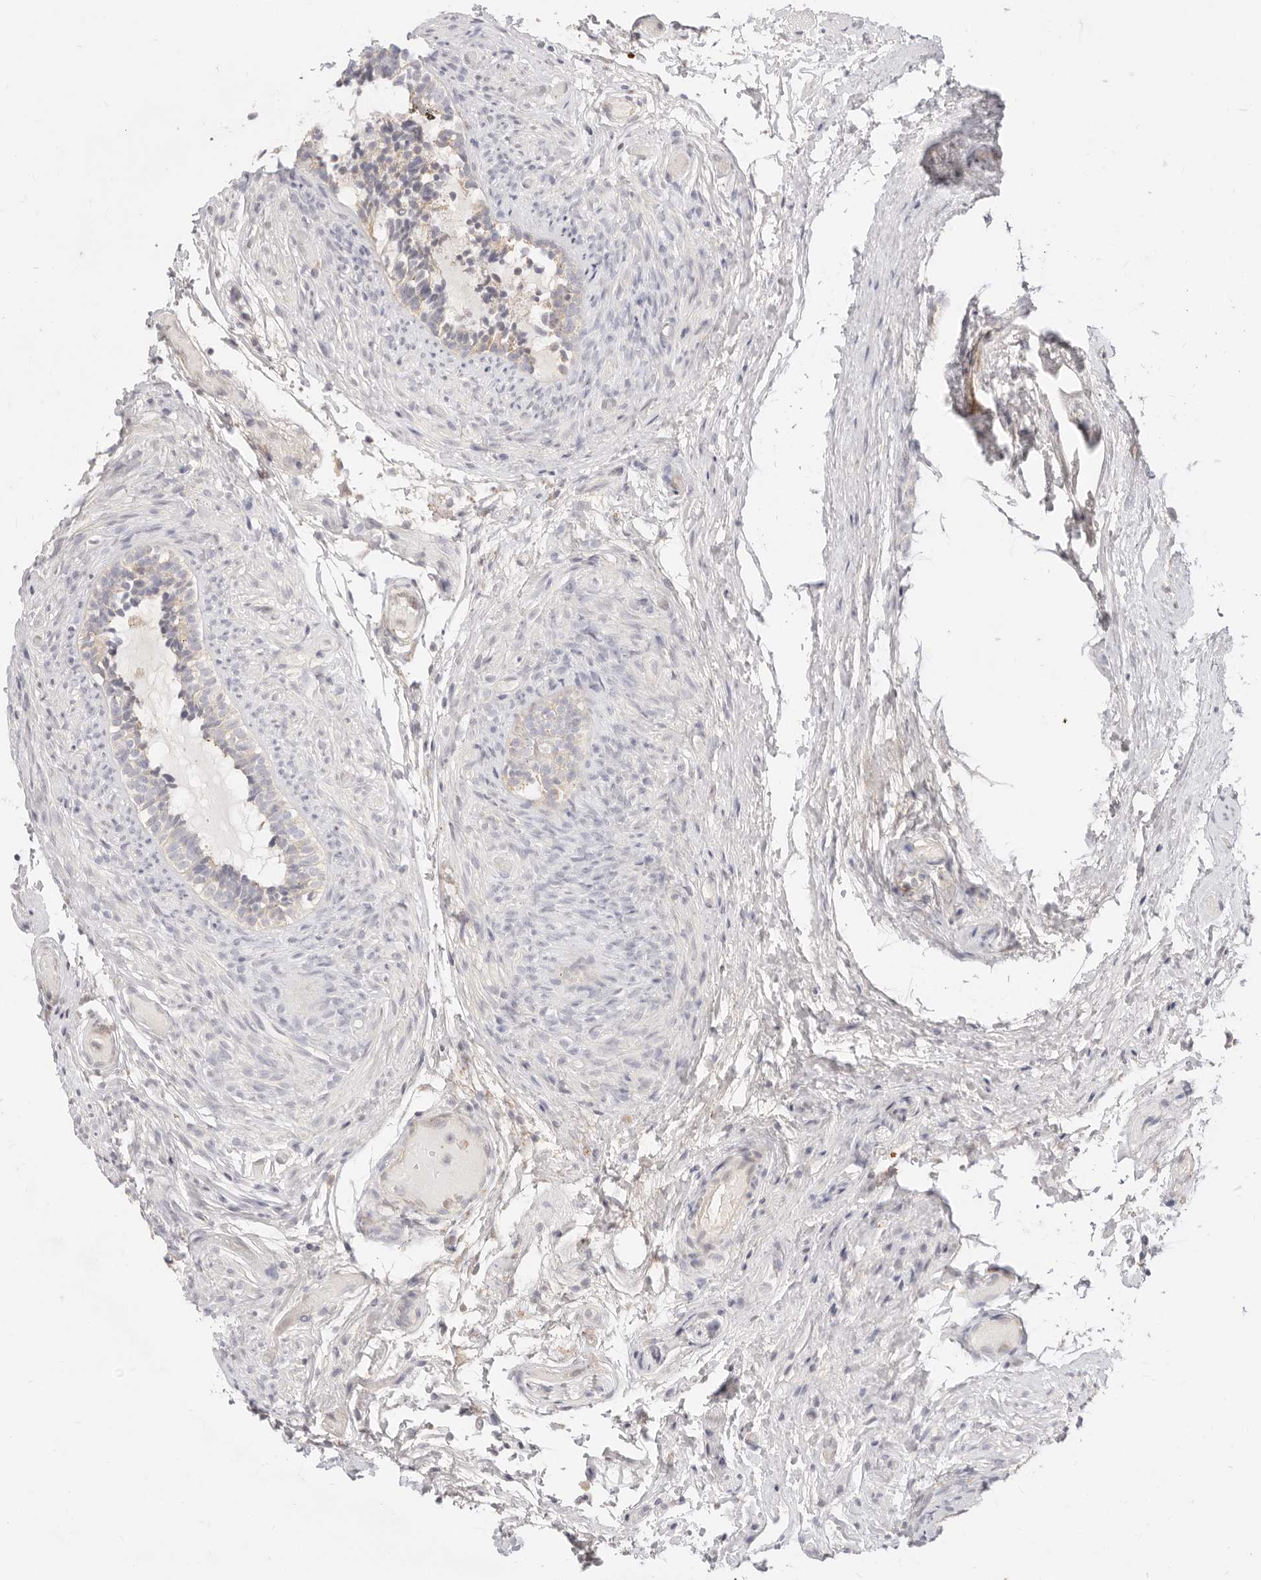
{"staining": {"intensity": "weak", "quantity": "25%-75%", "location": "cytoplasmic/membranous"}, "tissue": "epididymis", "cell_type": "Glandular cells", "image_type": "normal", "snomed": [{"axis": "morphology", "description": "Normal tissue, NOS"}, {"axis": "topography", "description": "Epididymis"}], "caption": "About 25%-75% of glandular cells in unremarkable epididymis exhibit weak cytoplasmic/membranous protein positivity as visualized by brown immunohistochemical staining.", "gene": "ACOX1", "patient": {"sex": "male", "age": 5}}